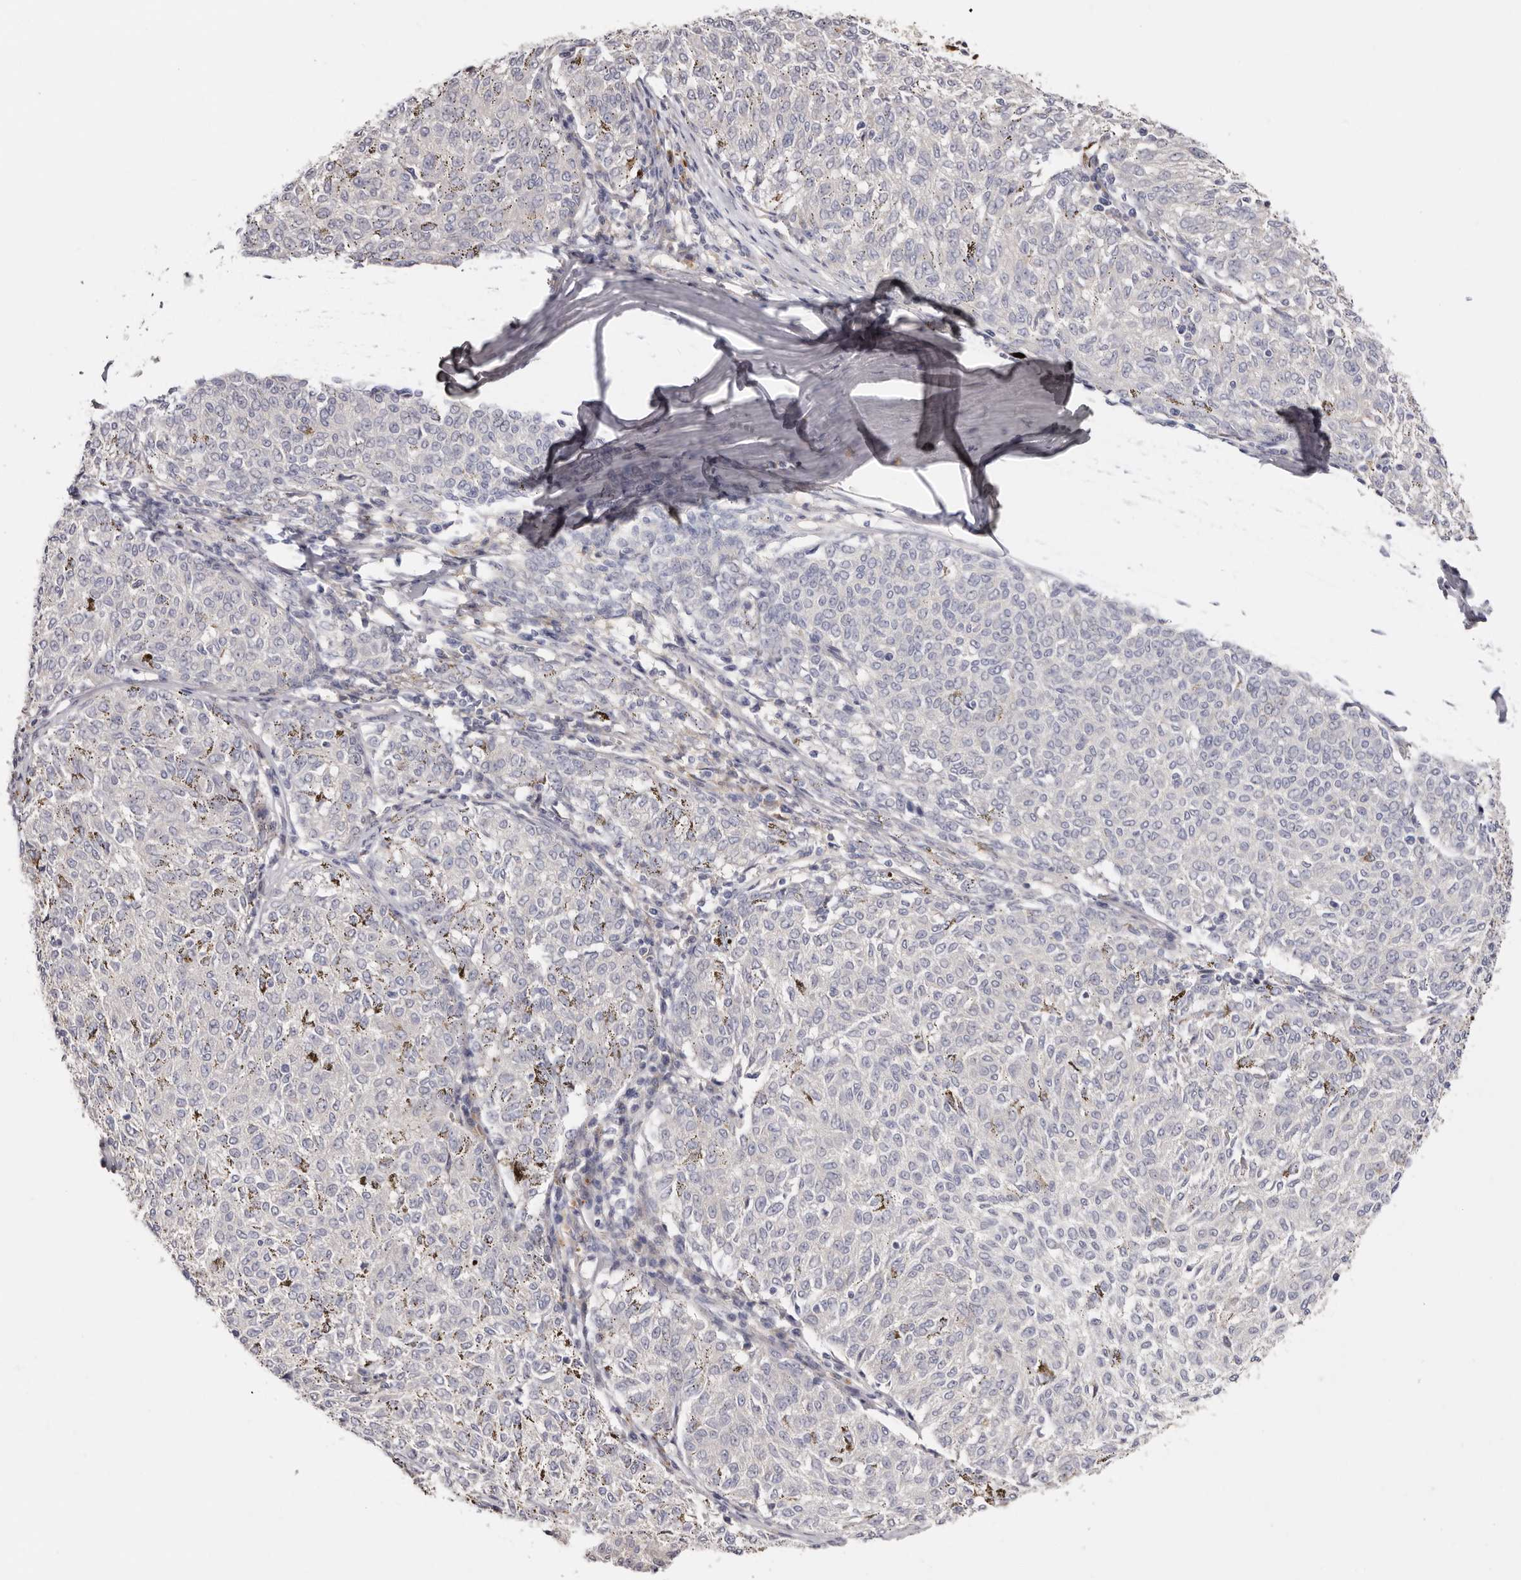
{"staining": {"intensity": "negative", "quantity": "none", "location": "none"}, "tissue": "melanoma", "cell_type": "Tumor cells", "image_type": "cancer", "snomed": [{"axis": "morphology", "description": "Malignant melanoma, NOS"}, {"axis": "topography", "description": "Skin"}], "caption": "DAB immunohistochemical staining of human malignant melanoma demonstrates no significant positivity in tumor cells.", "gene": "STK16", "patient": {"sex": "female", "age": 72}}